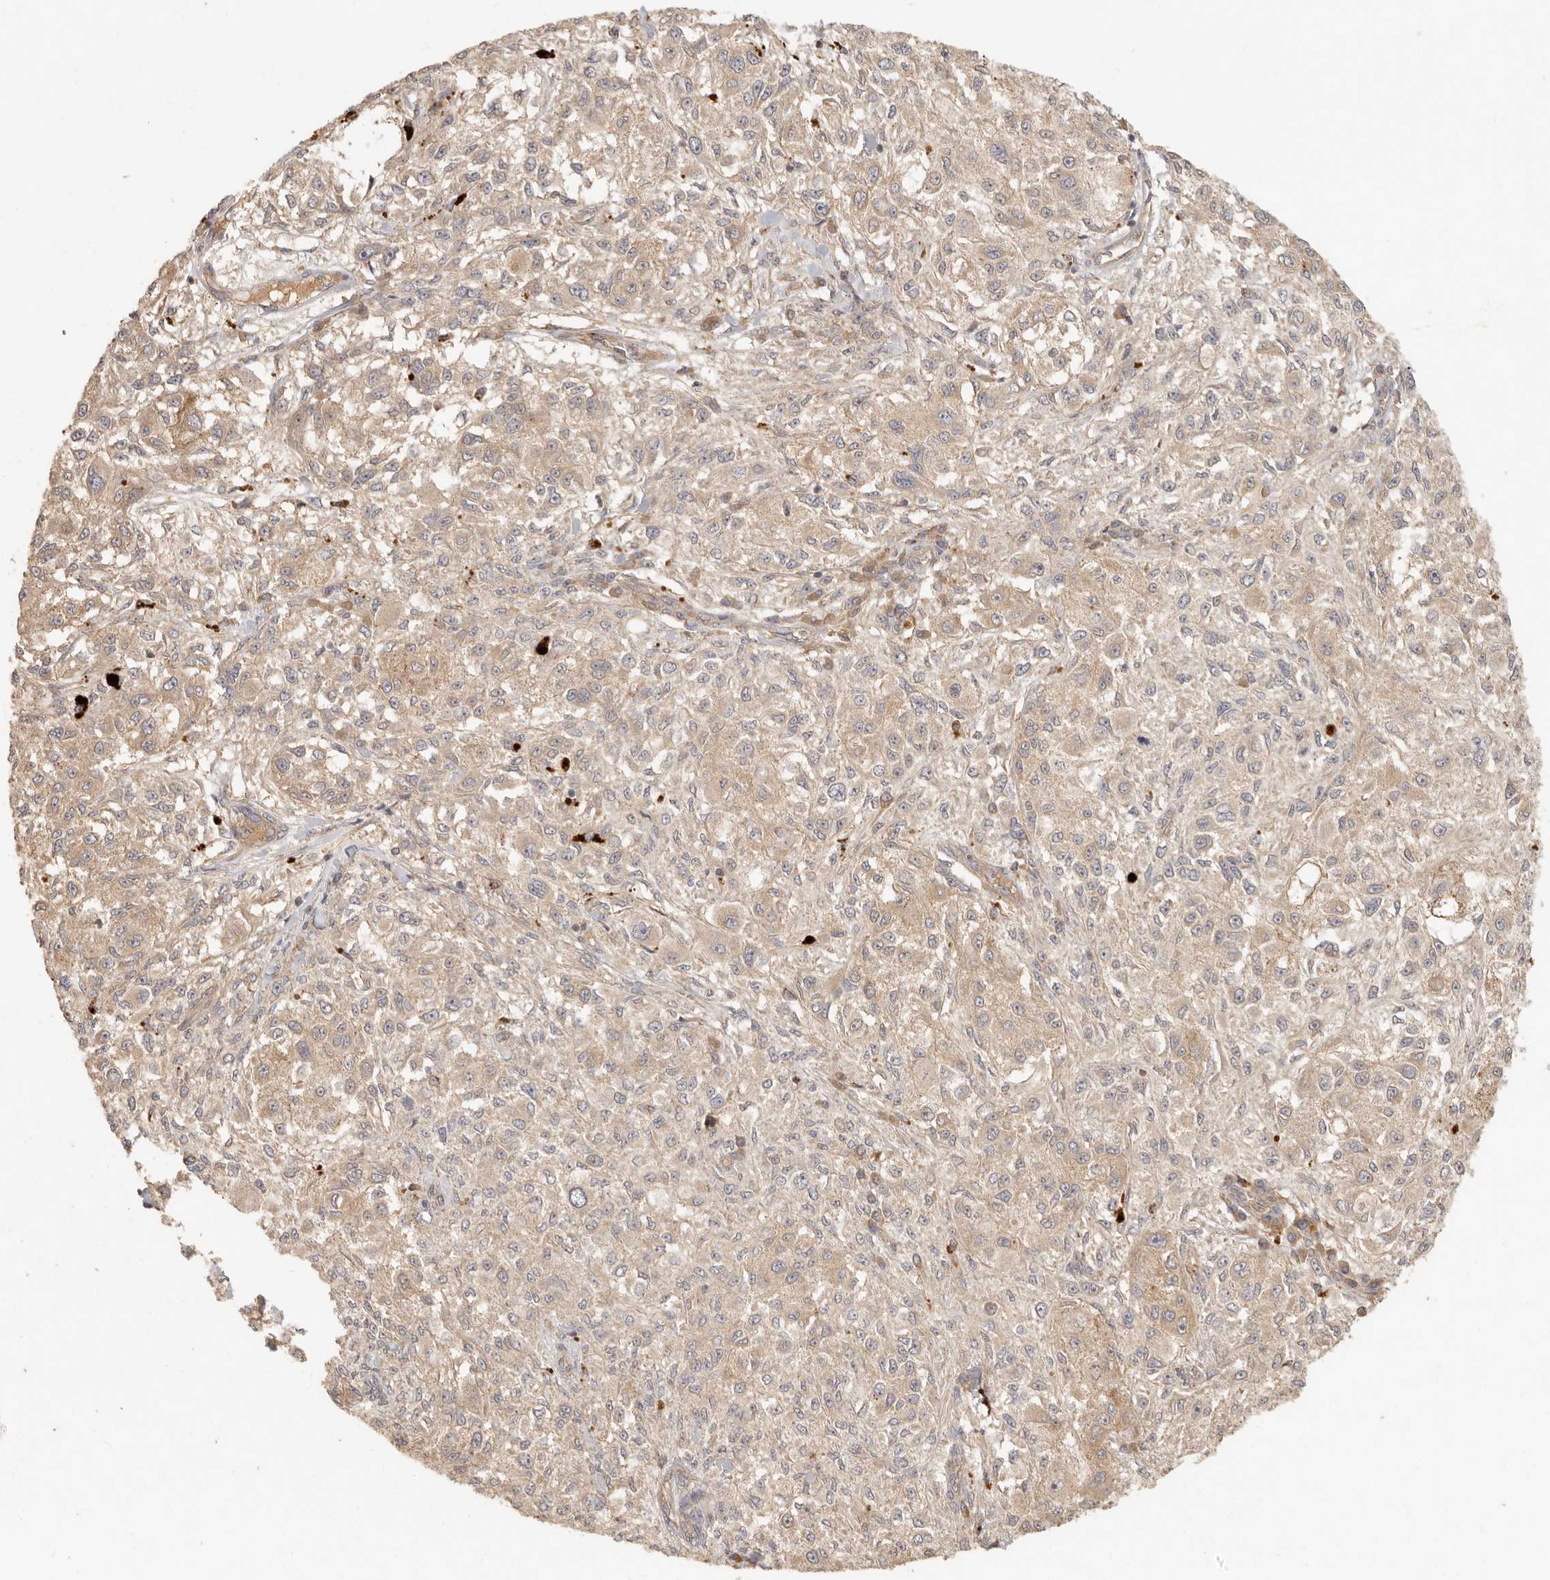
{"staining": {"intensity": "weak", "quantity": ">75%", "location": "cytoplasmic/membranous"}, "tissue": "melanoma", "cell_type": "Tumor cells", "image_type": "cancer", "snomed": [{"axis": "morphology", "description": "Necrosis, NOS"}, {"axis": "morphology", "description": "Malignant melanoma, NOS"}, {"axis": "topography", "description": "Skin"}], "caption": "Immunohistochemical staining of malignant melanoma reveals low levels of weak cytoplasmic/membranous expression in approximately >75% of tumor cells.", "gene": "VIPR1", "patient": {"sex": "female", "age": 87}}